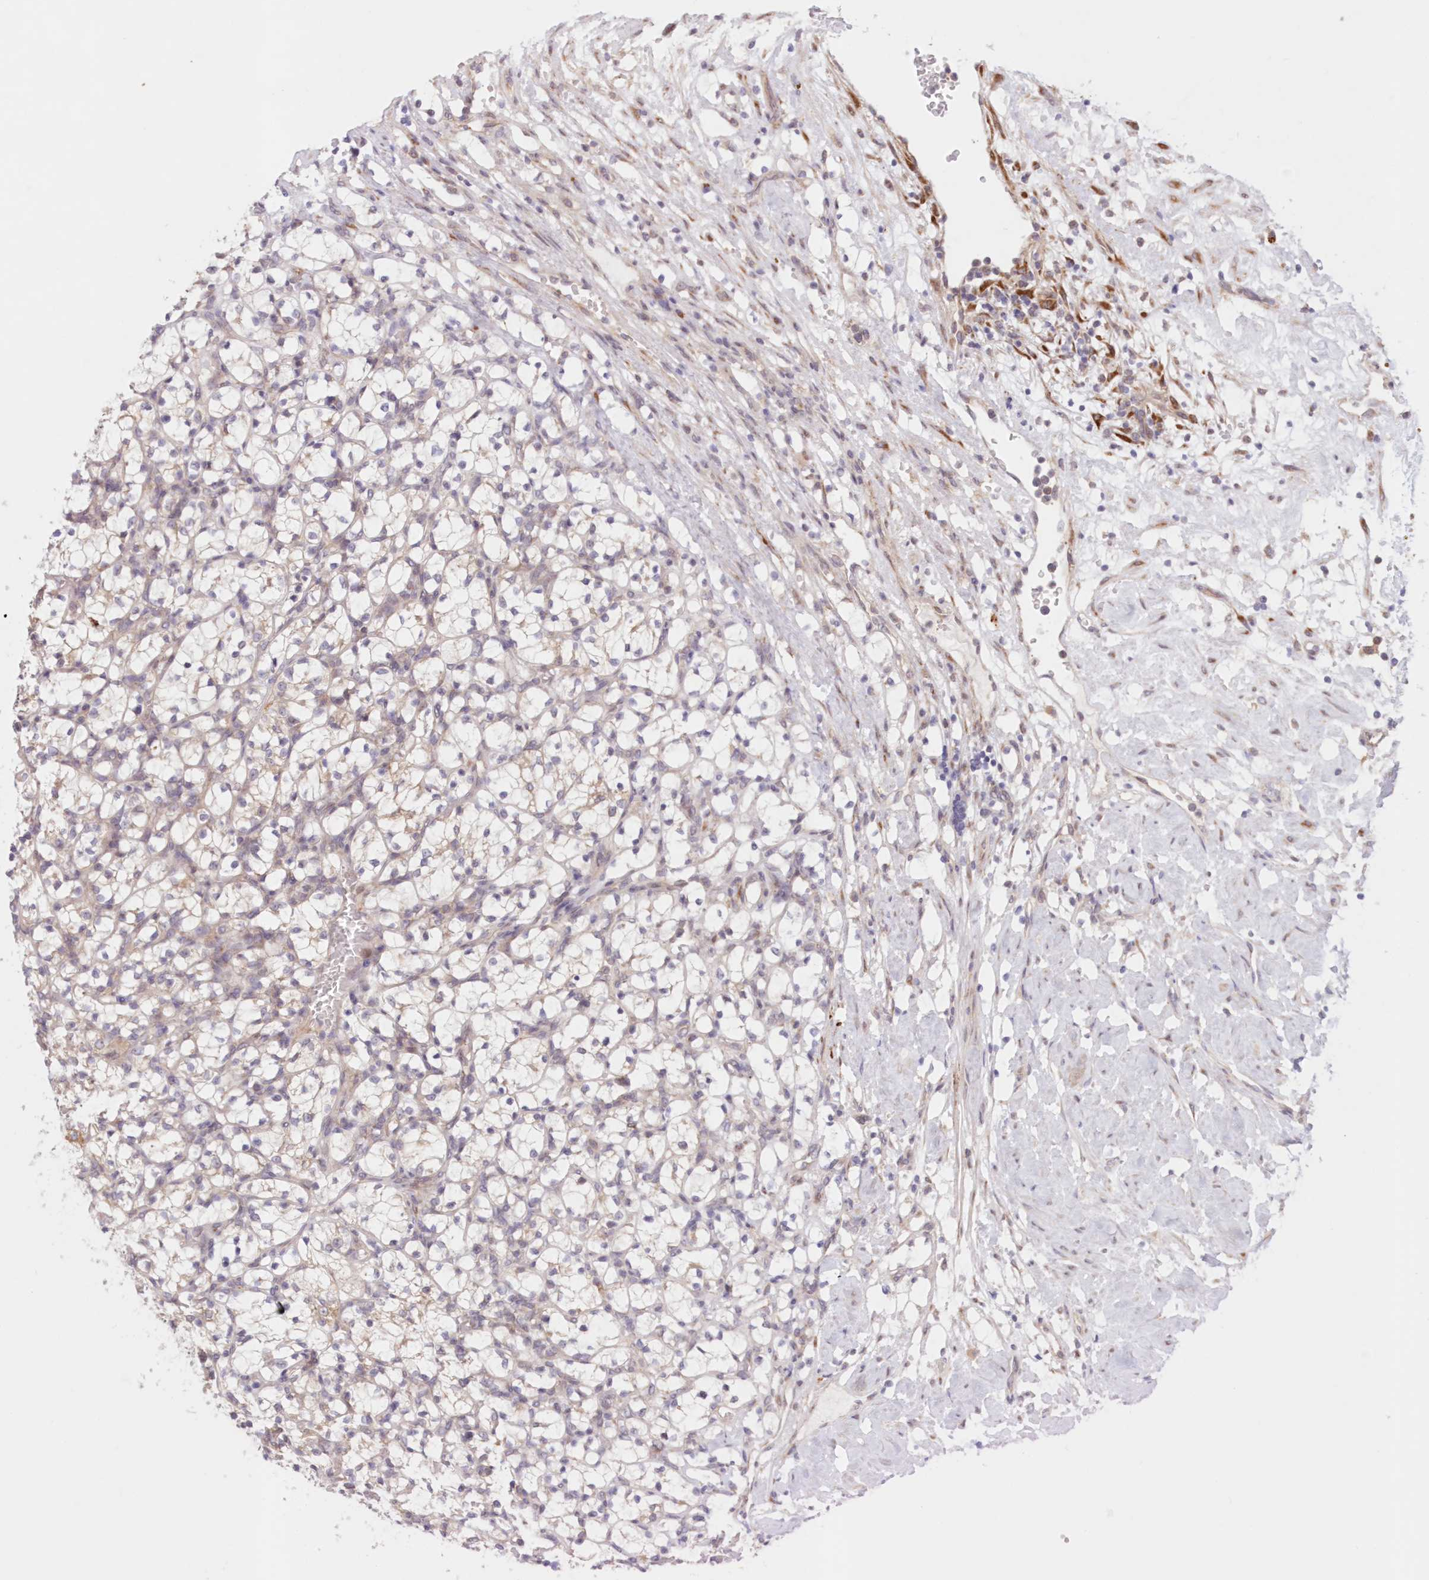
{"staining": {"intensity": "weak", "quantity": "25%-75%", "location": "cytoplasmic/membranous"}, "tissue": "renal cancer", "cell_type": "Tumor cells", "image_type": "cancer", "snomed": [{"axis": "morphology", "description": "Adenocarcinoma, NOS"}, {"axis": "topography", "description": "Kidney"}], "caption": "The histopathology image shows staining of adenocarcinoma (renal), revealing weak cytoplasmic/membranous protein positivity (brown color) within tumor cells.", "gene": "PCYOX1L", "patient": {"sex": "female", "age": 69}}